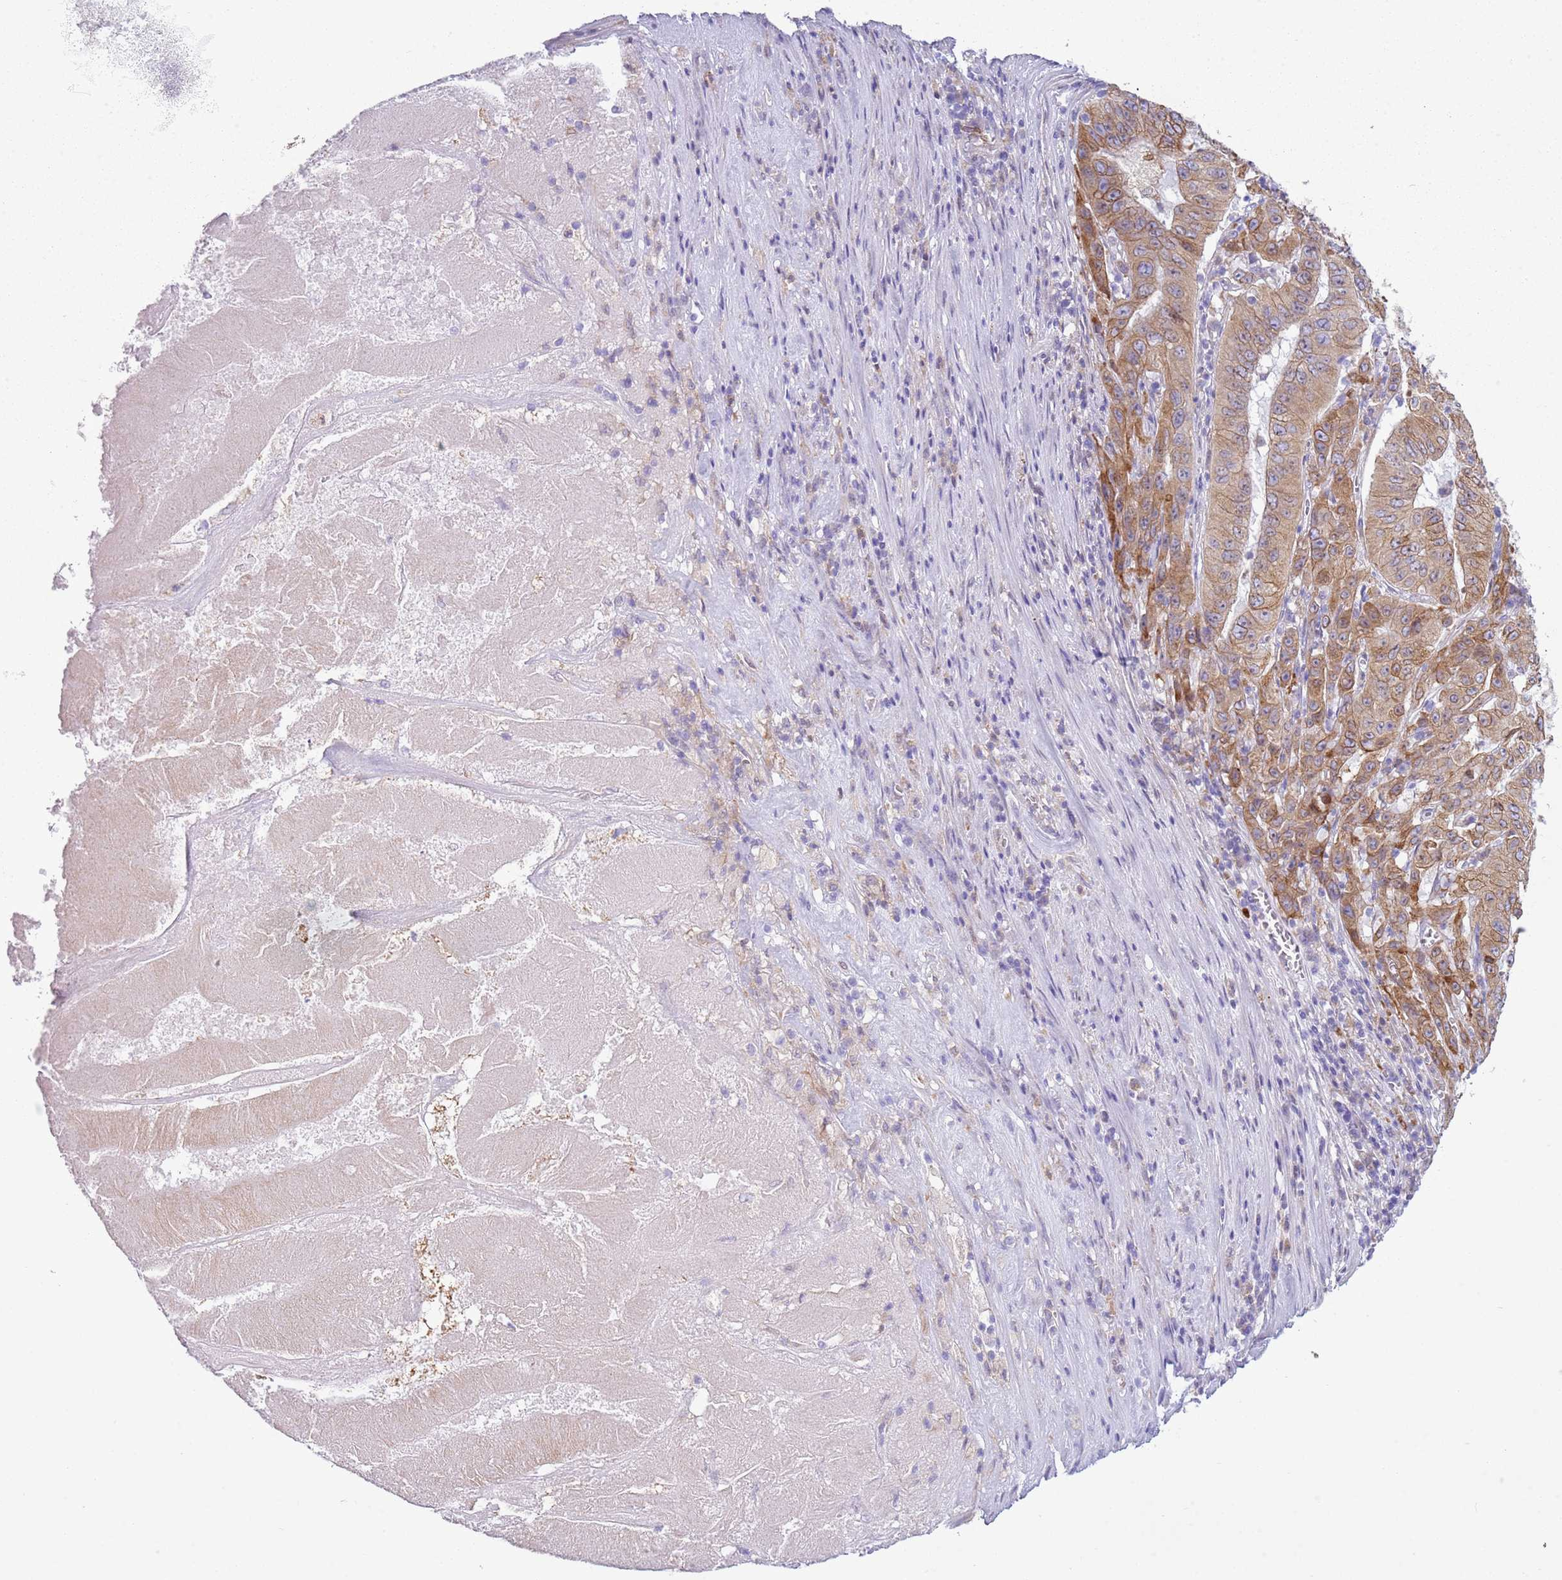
{"staining": {"intensity": "moderate", "quantity": ">75%", "location": "cytoplasmic/membranous"}, "tissue": "pancreatic cancer", "cell_type": "Tumor cells", "image_type": "cancer", "snomed": [{"axis": "morphology", "description": "Adenocarcinoma, NOS"}, {"axis": "topography", "description": "Pancreas"}], "caption": "Moderate cytoplasmic/membranous staining is present in about >75% of tumor cells in pancreatic cancer (adenocarcinoma).", "gene": "OAF", "patient": {"sex": "male", "age": 63}}